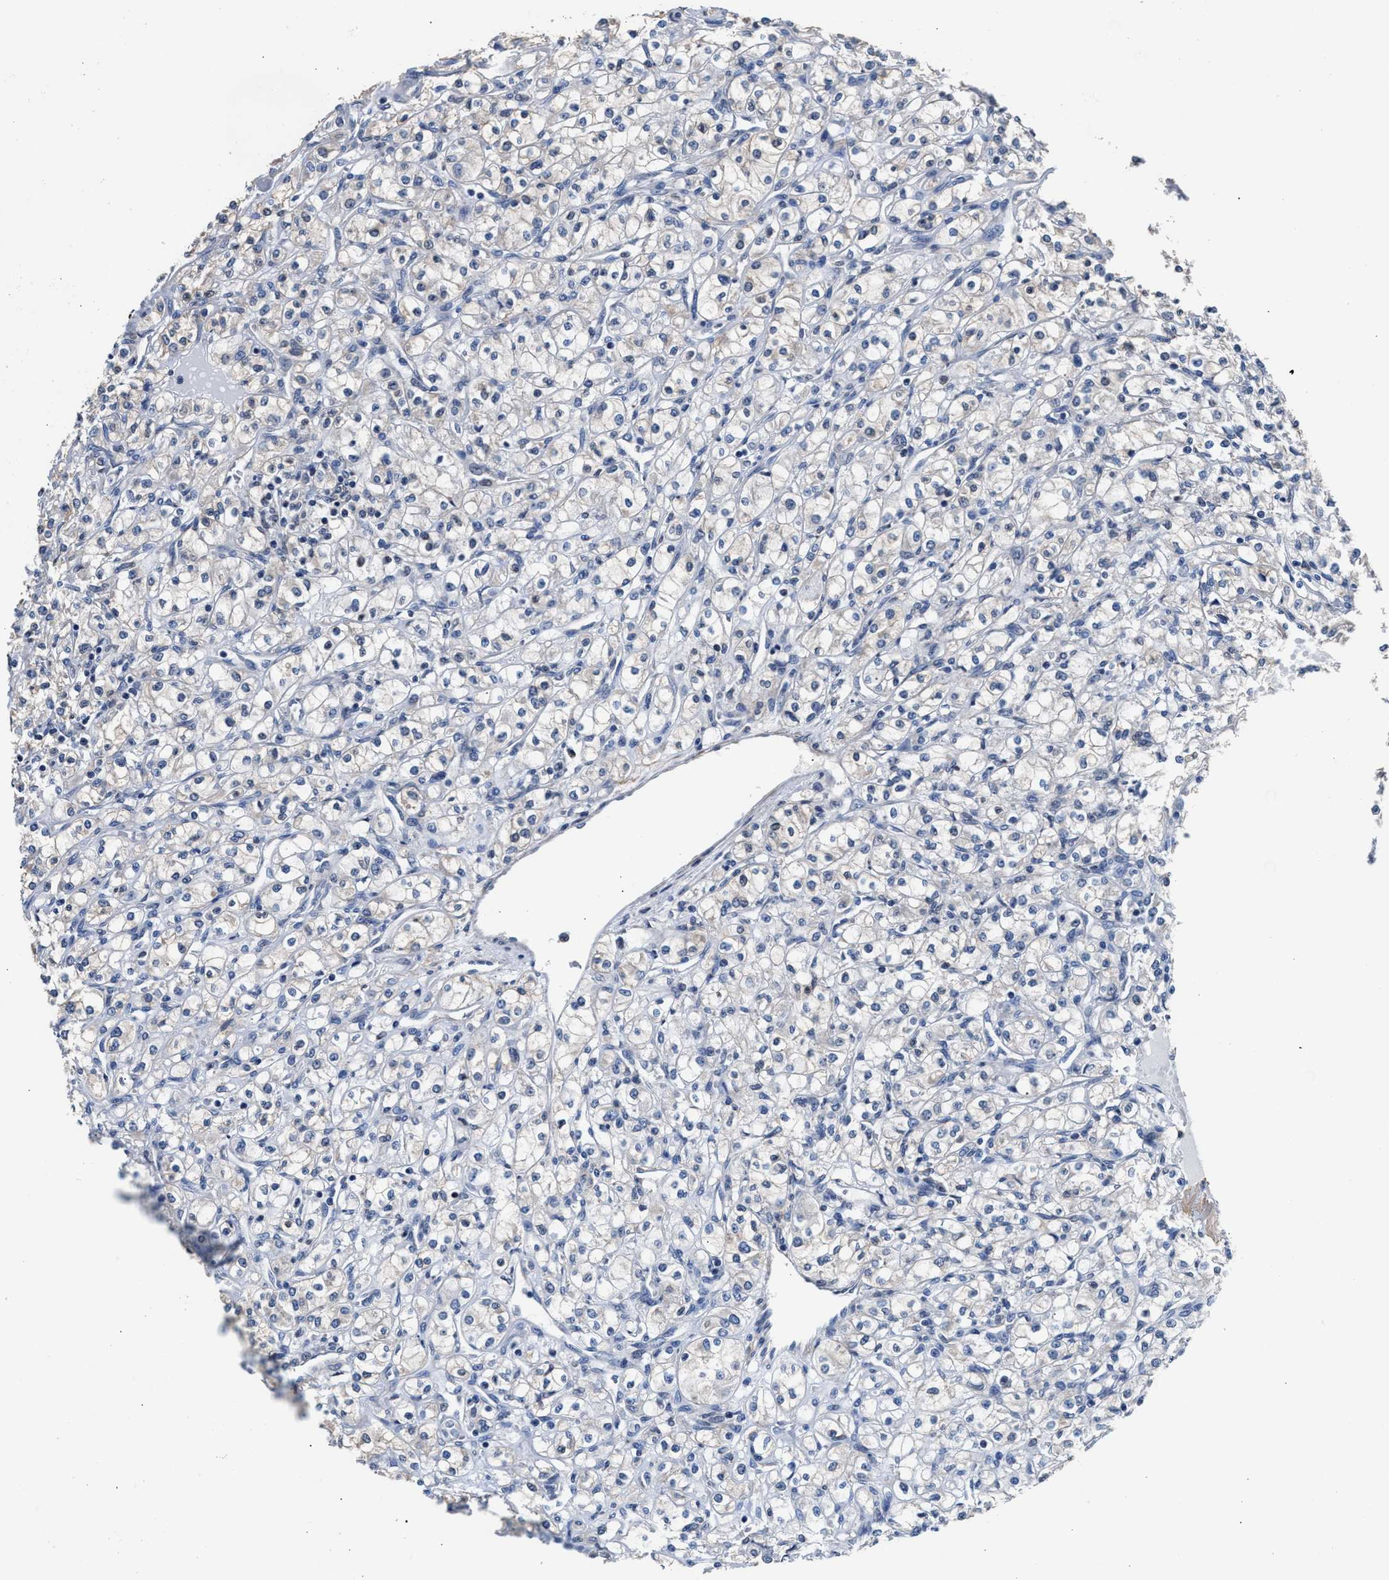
{"staining": {"intensity": "negative", "quantity": "none", "location": "none"}, "tissue": "renal cancer", "cell_type": "Tumor cells", "image_type": "cancer", "snomed": [{"axis": "morphology", "description": "Adenocarcinoma, NOS"}, {"axis": "topography", "description": "Kidney"}], "caption": "Immunohistochemical staining of human renal cancer (adenocarcinoma) shows no significant staining in tumor cells. The staining was performed using DAB (3,3'-diaminobenzidine) to visualize the protein expression in brown, while the nuclei were stained in blue with hematoxylin (Magnification: 20x).", "gene": "MYH3", "patient": {"sex": "male", "age": 77}}